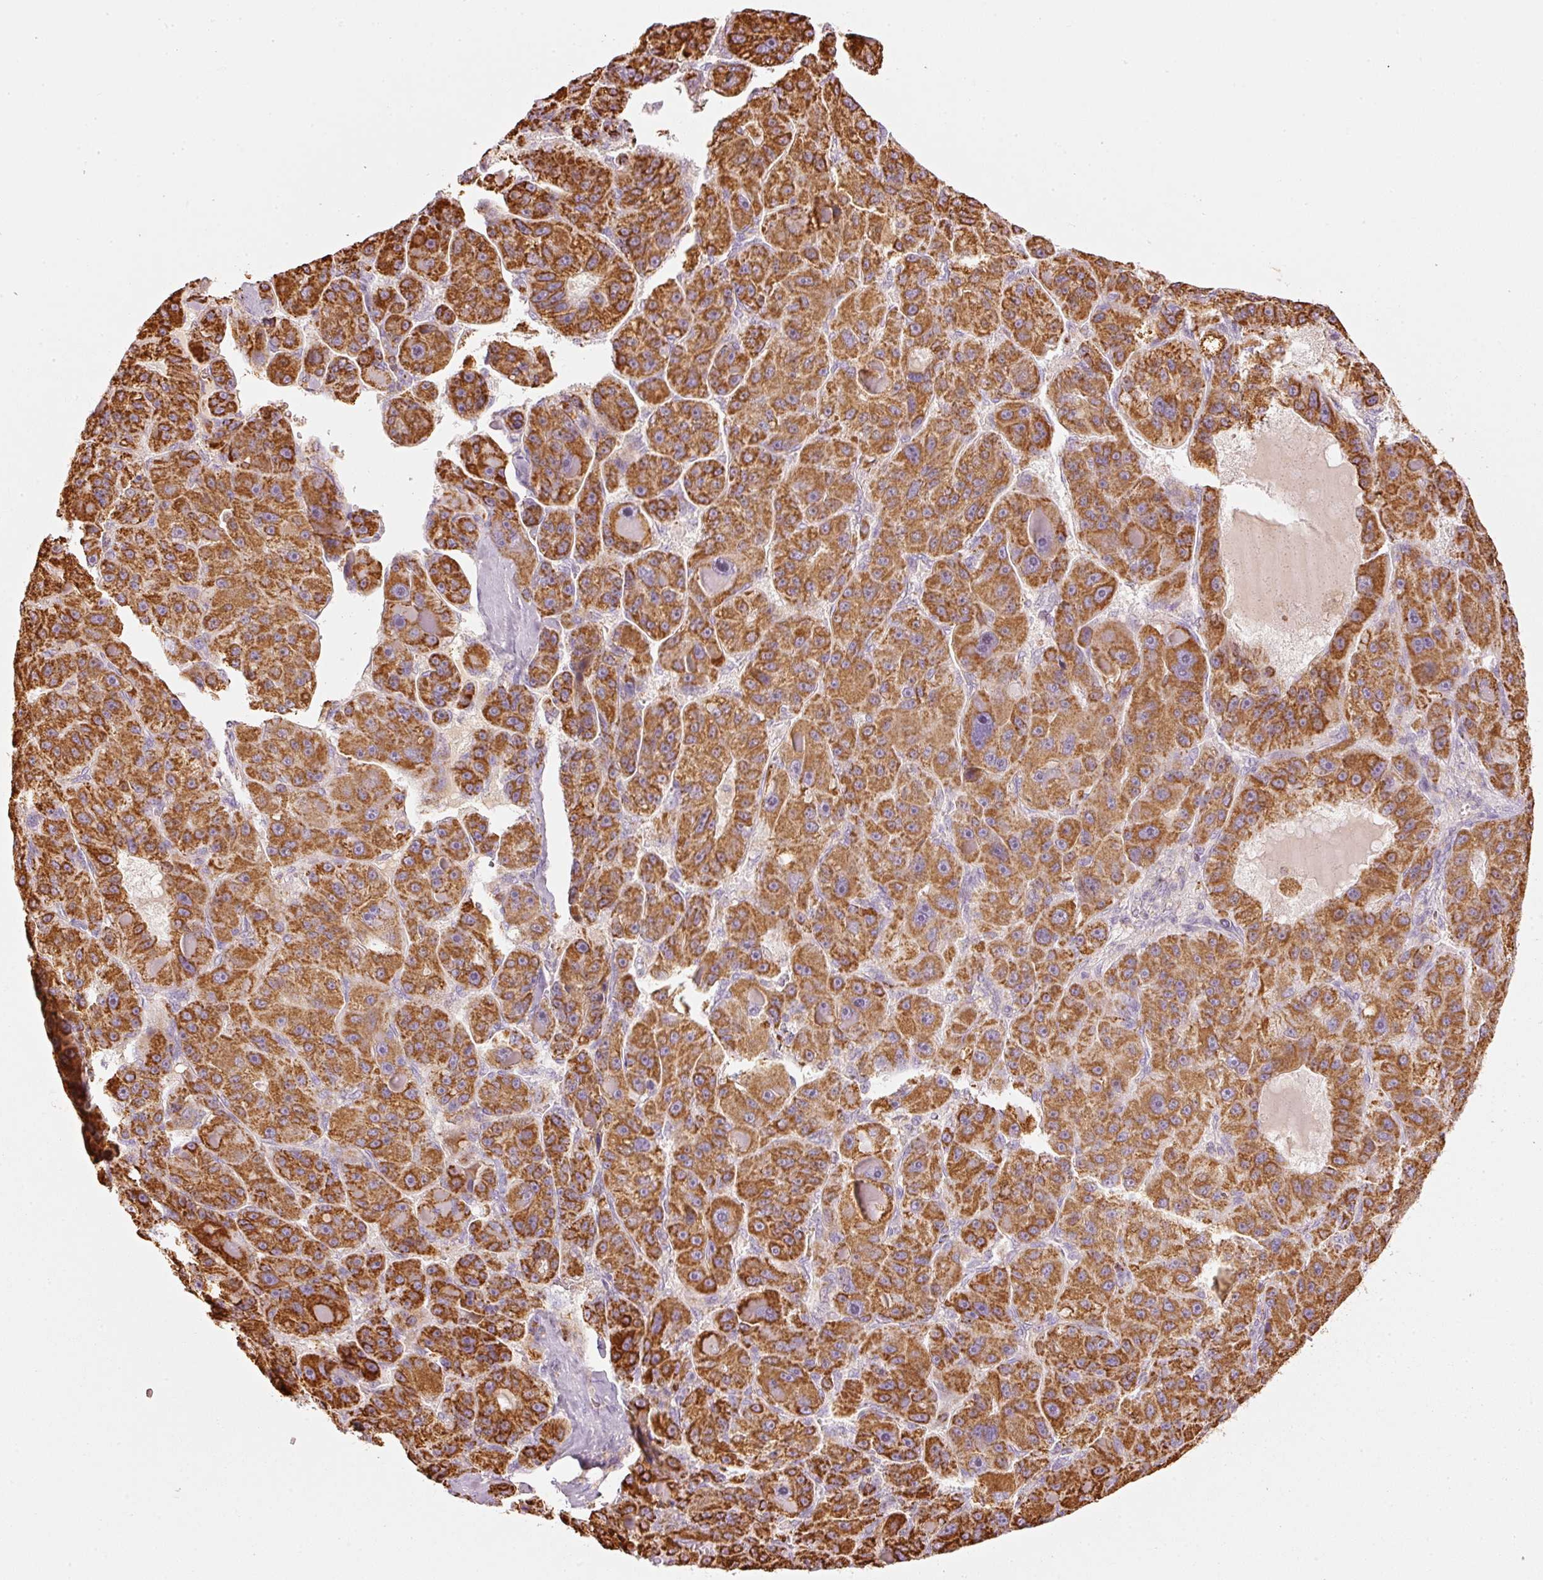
{"staining": {"intensity": "strong", "quantity": ">75%", "location": "cytoplasmic/membranous"}, "tissue": "liver cancer", "cell_type": "Tumor cells", "image_type": "cancer", "snomed": [{"axis": "morphology", "description": "Carcinoma, Hepatocellular, NOS"}, {"axis": "topography", "description": "Liver"}], "caption": "Tumor cells reveal strong cytoplasmic/membranous positivity in approximately >75% of cells in liver hepatocellular carcinoma. The staining was performed using DAB (3,3'-diaminobenzidine), with brown indicating positive protein expression. Nuclei are stained blue with hematoxylin.", "gene": "C17orf98", "patient": {"sex": "male", "age": 76}}